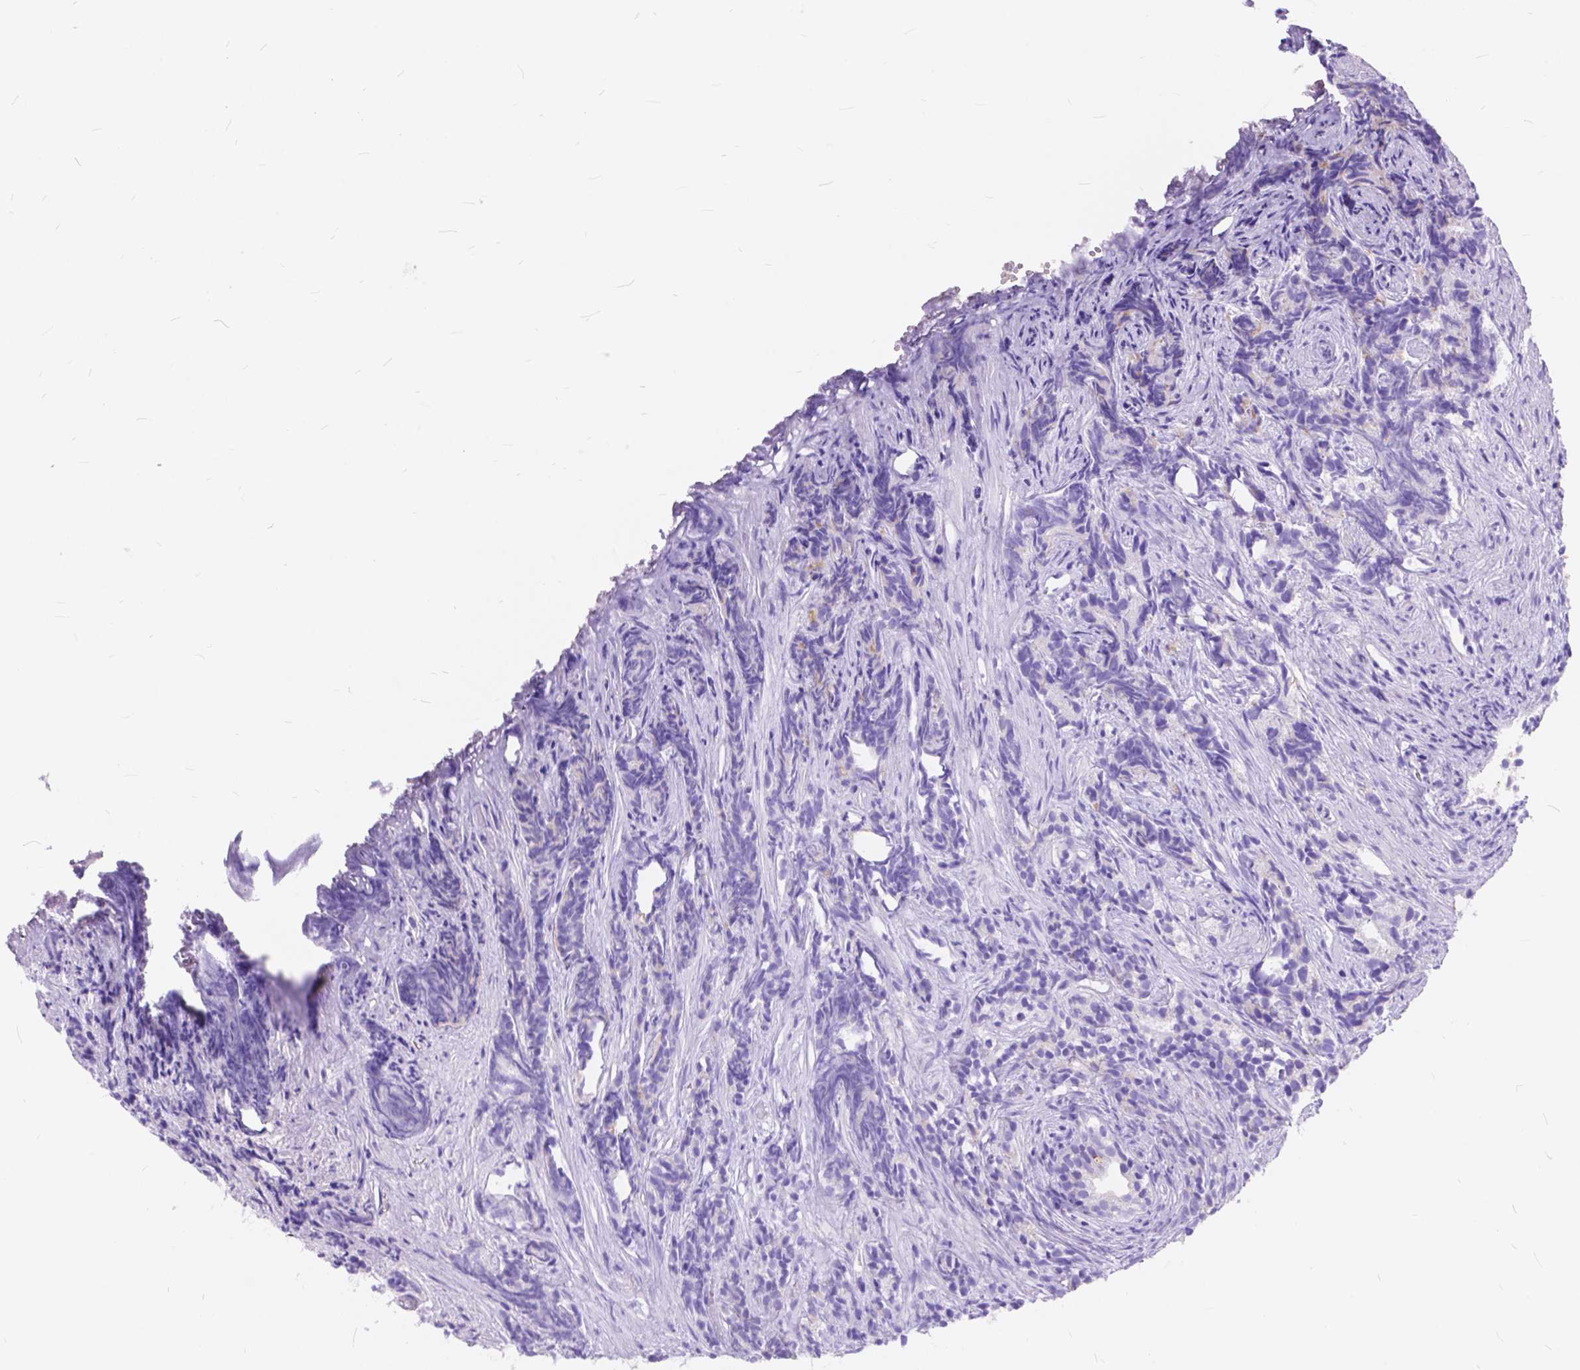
{"staining": {"intensity": "negative", "quantity": "none", "location": "none"}, "tissue": "prostate cancer", "cell_type": "Tumor cells", "image_type": "cancer", "snomed": [{"axis": "morphology", "description": "Adenocarcinoma, High grade"}, {"axis": "topography", "description": "Prostate"}], "caption": "Immunohistochemistry (IHC) micrograph of prostate cancer (adenocarcinoma (high-grade)) stained for a protein (brown), which demonstrates no staining in tumor cells.", "gene": "FOXL2", "patient": {"sex": "male", "age": 84}}